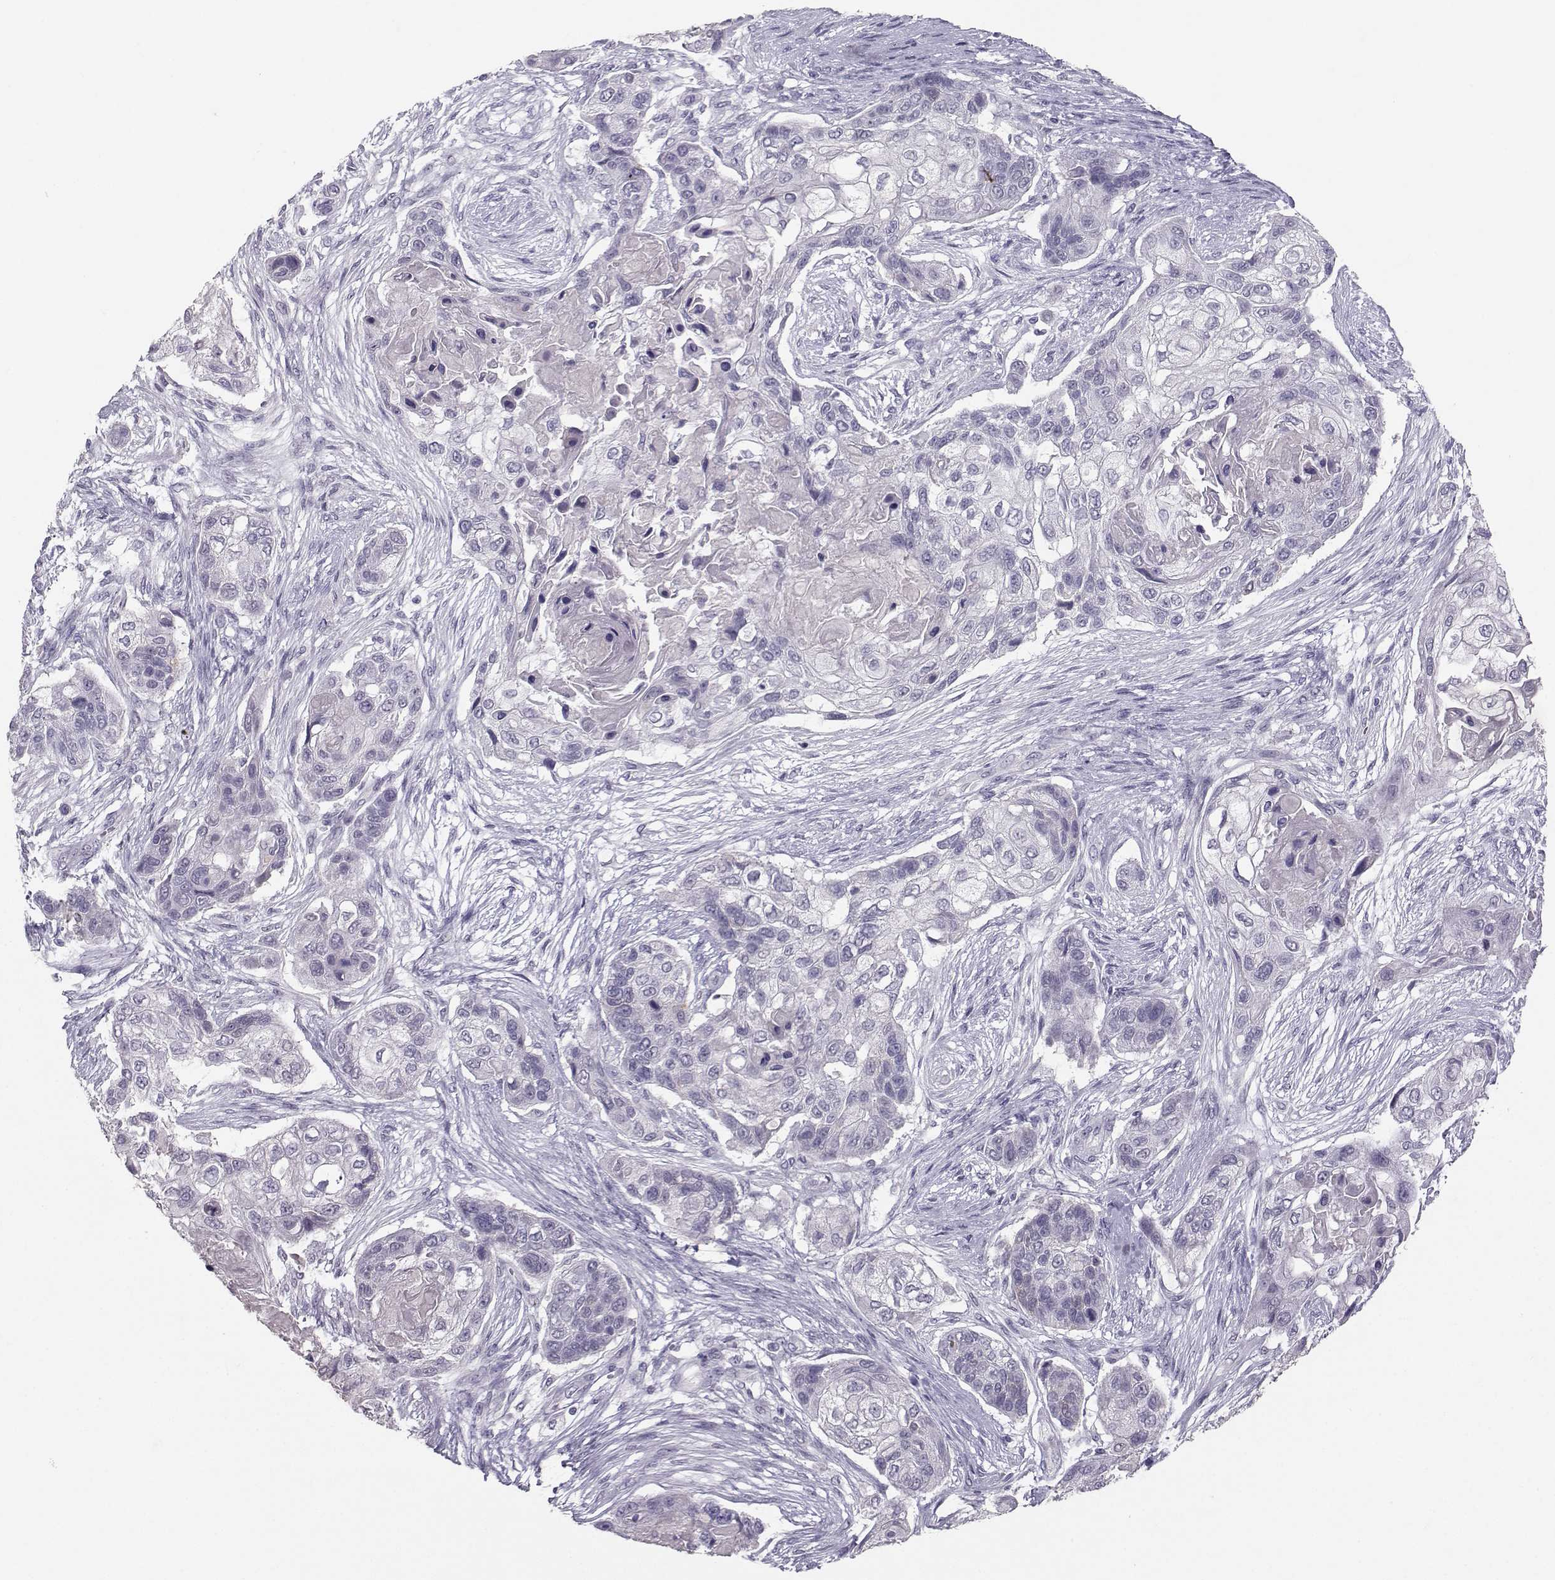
{"staining": {"intensity": "negative", "quantity": "none", "location": "none"}, "tissue": "lung cancer", "cell_type": "Tumor cells", "image_type": "cancer", "snomed": [{"axis": "morphology", "description": "Squamous cell carcinoma, NOS"}, {"axis": "topography", "description": "Lung"}], "caption": "IHC of human squamous cell carcinoma (lung) demonstrates no expression in tumor cells.", "gene": "PKP2", "patient": {"sex": "male", "age": 69}}